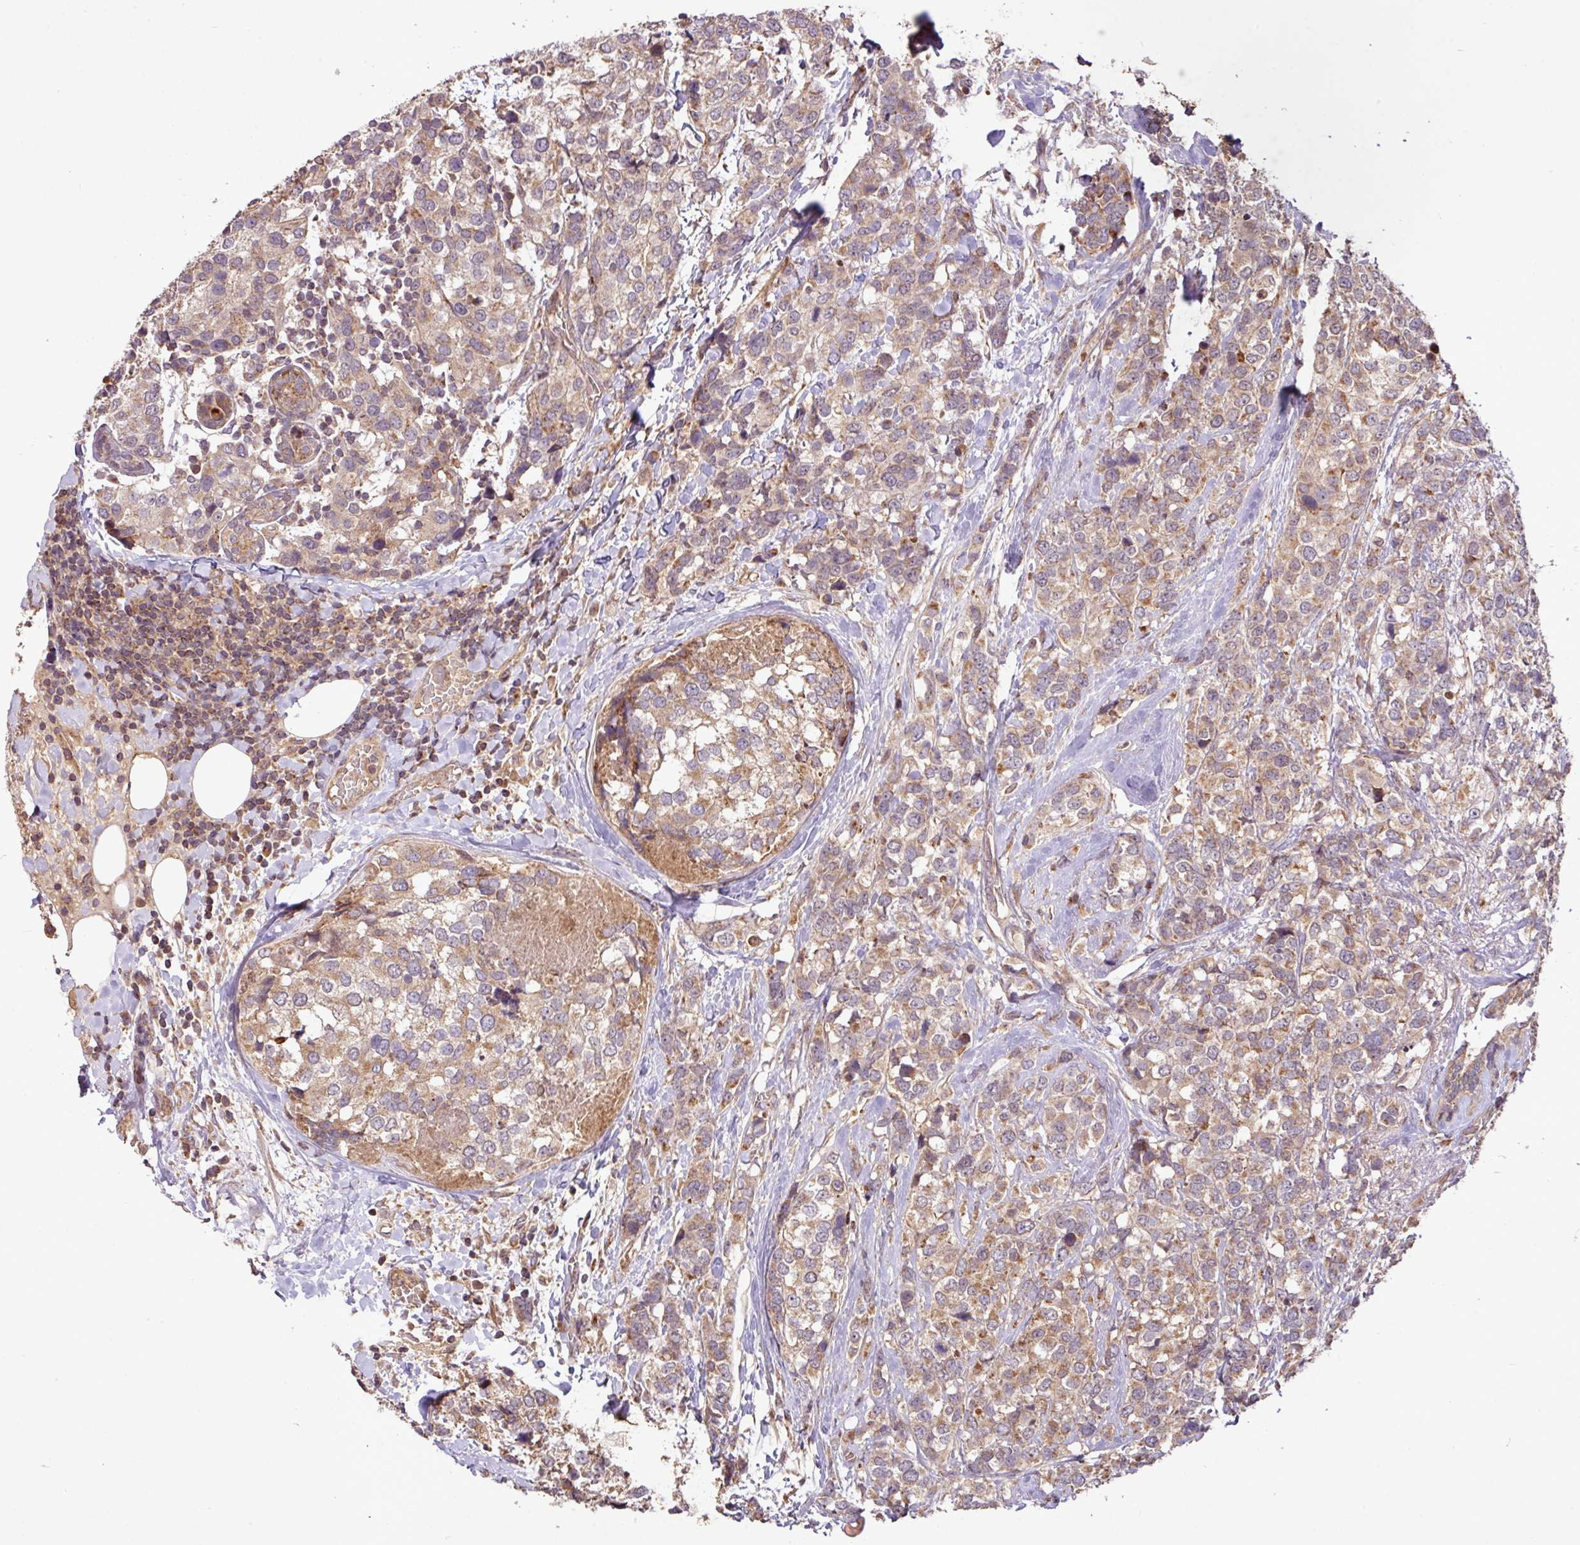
{"staining": {"intensity": "moderate", "quantity": ">75%", "location": "cytoplasmic/membranous"}, "tissue": "breast cancer", "cell_type": "Tumor cells", "image_type": "cancer", "snomed": [{"axis": "morphology", "description": "Lobular carcinoma"}, {"axis": "topography", "description": "Breast"}], "caption": "Immunohistochemical staining of human breast cancer (lobular carcinoma) reveals medium levels of moderate cytoplasmic/membranous protein positivity in approximately >75% of tumor cells. (DAB IHC, brown staining for protein, blue staining for nuclei).", "gene": "YPEL3", "patient": {"sex": "female", "age": 59}}